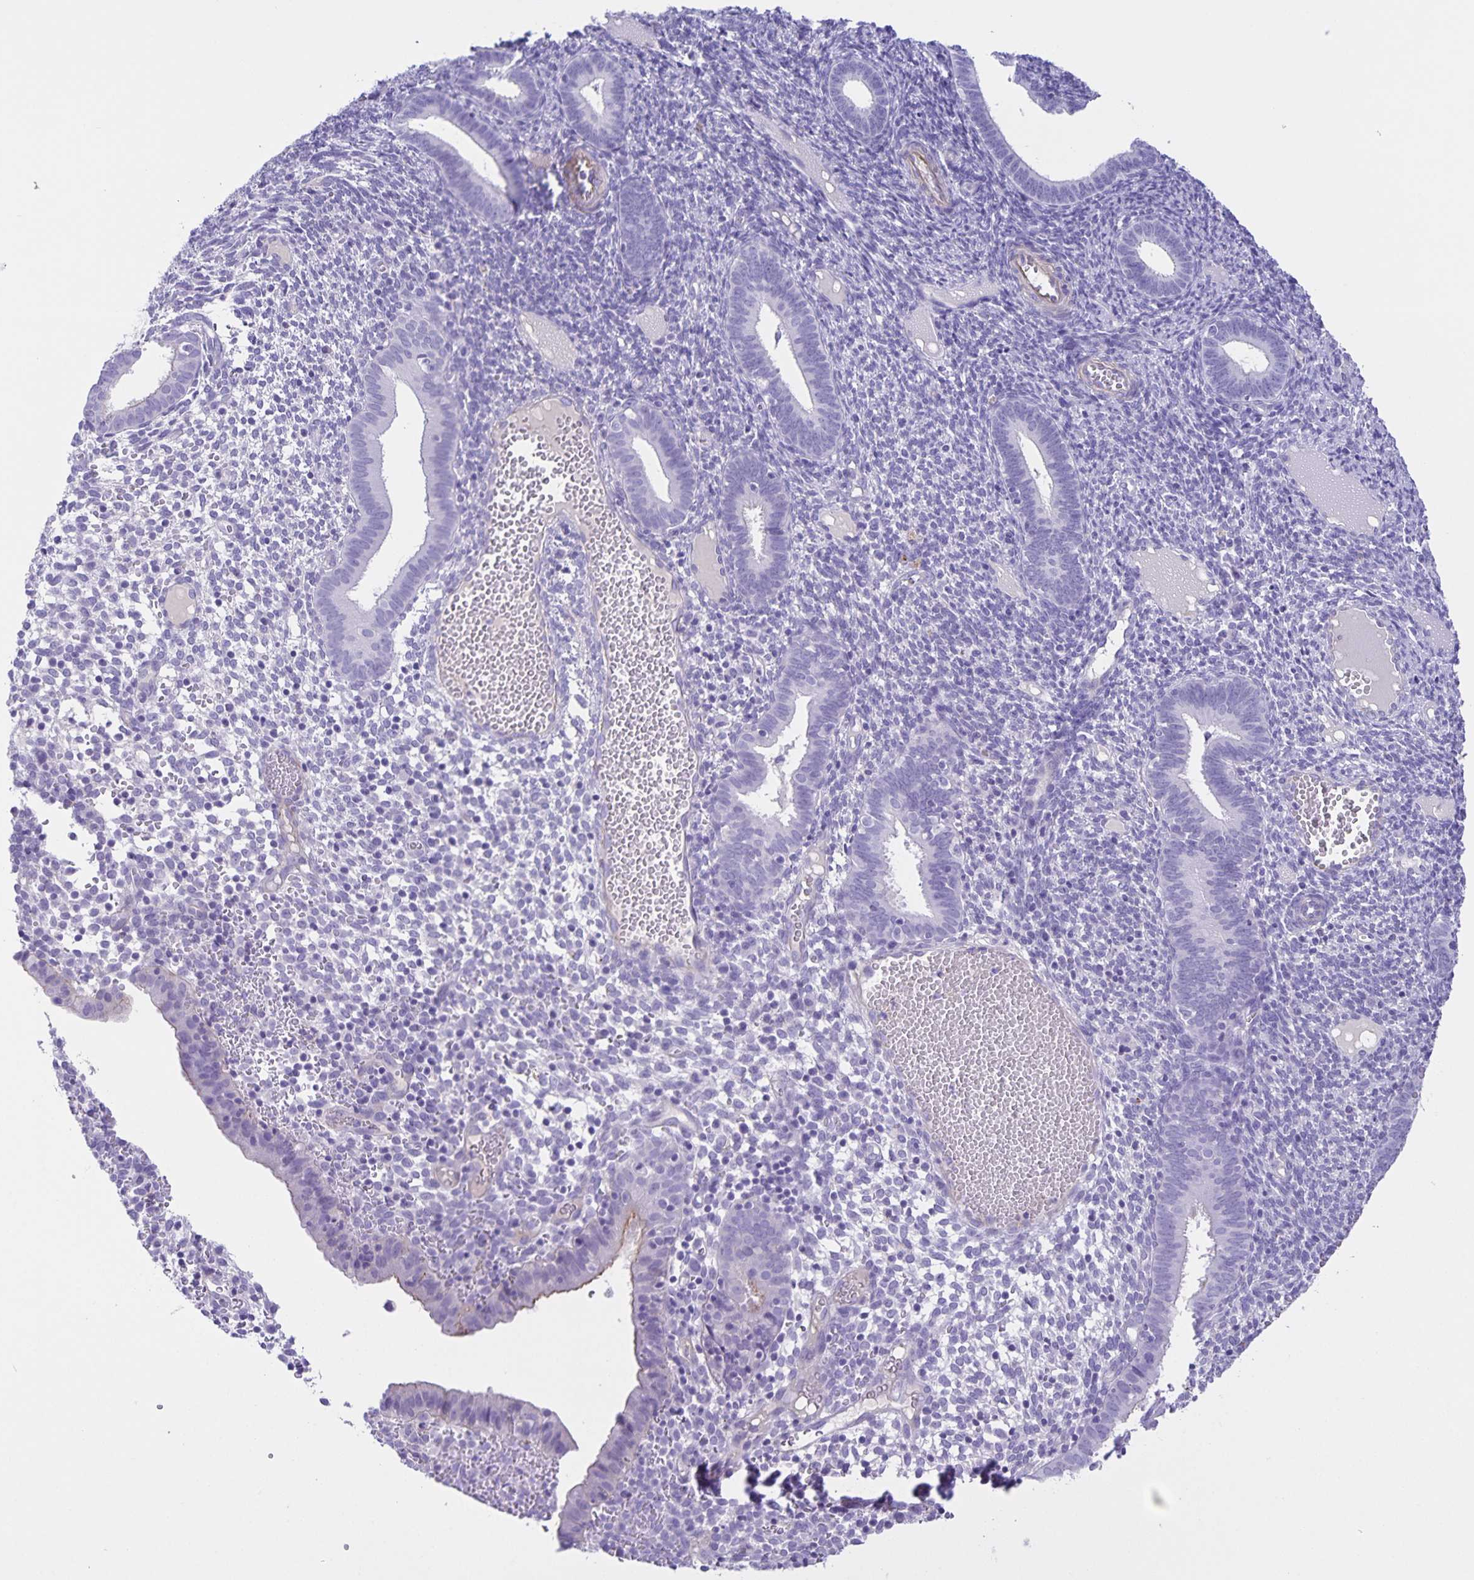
{"staining": {"intensity": "negative", "quantity": "none", "location": "none"}, "tissue": "endometrium", "cell_type": "Cells in endometrial stroma", "image_type": "normal", "snomed": [{"axis": "morphology", "description": "Normal tissue, NOS"}, {"axis": "topography", "description": "Endometrium"}], "caption": "The image reveals no staining of cells in endometrial stroma in unremarkable endometrium.", "gene": "UBQLN3", "patient": {"sex": "female", "age": 41}}